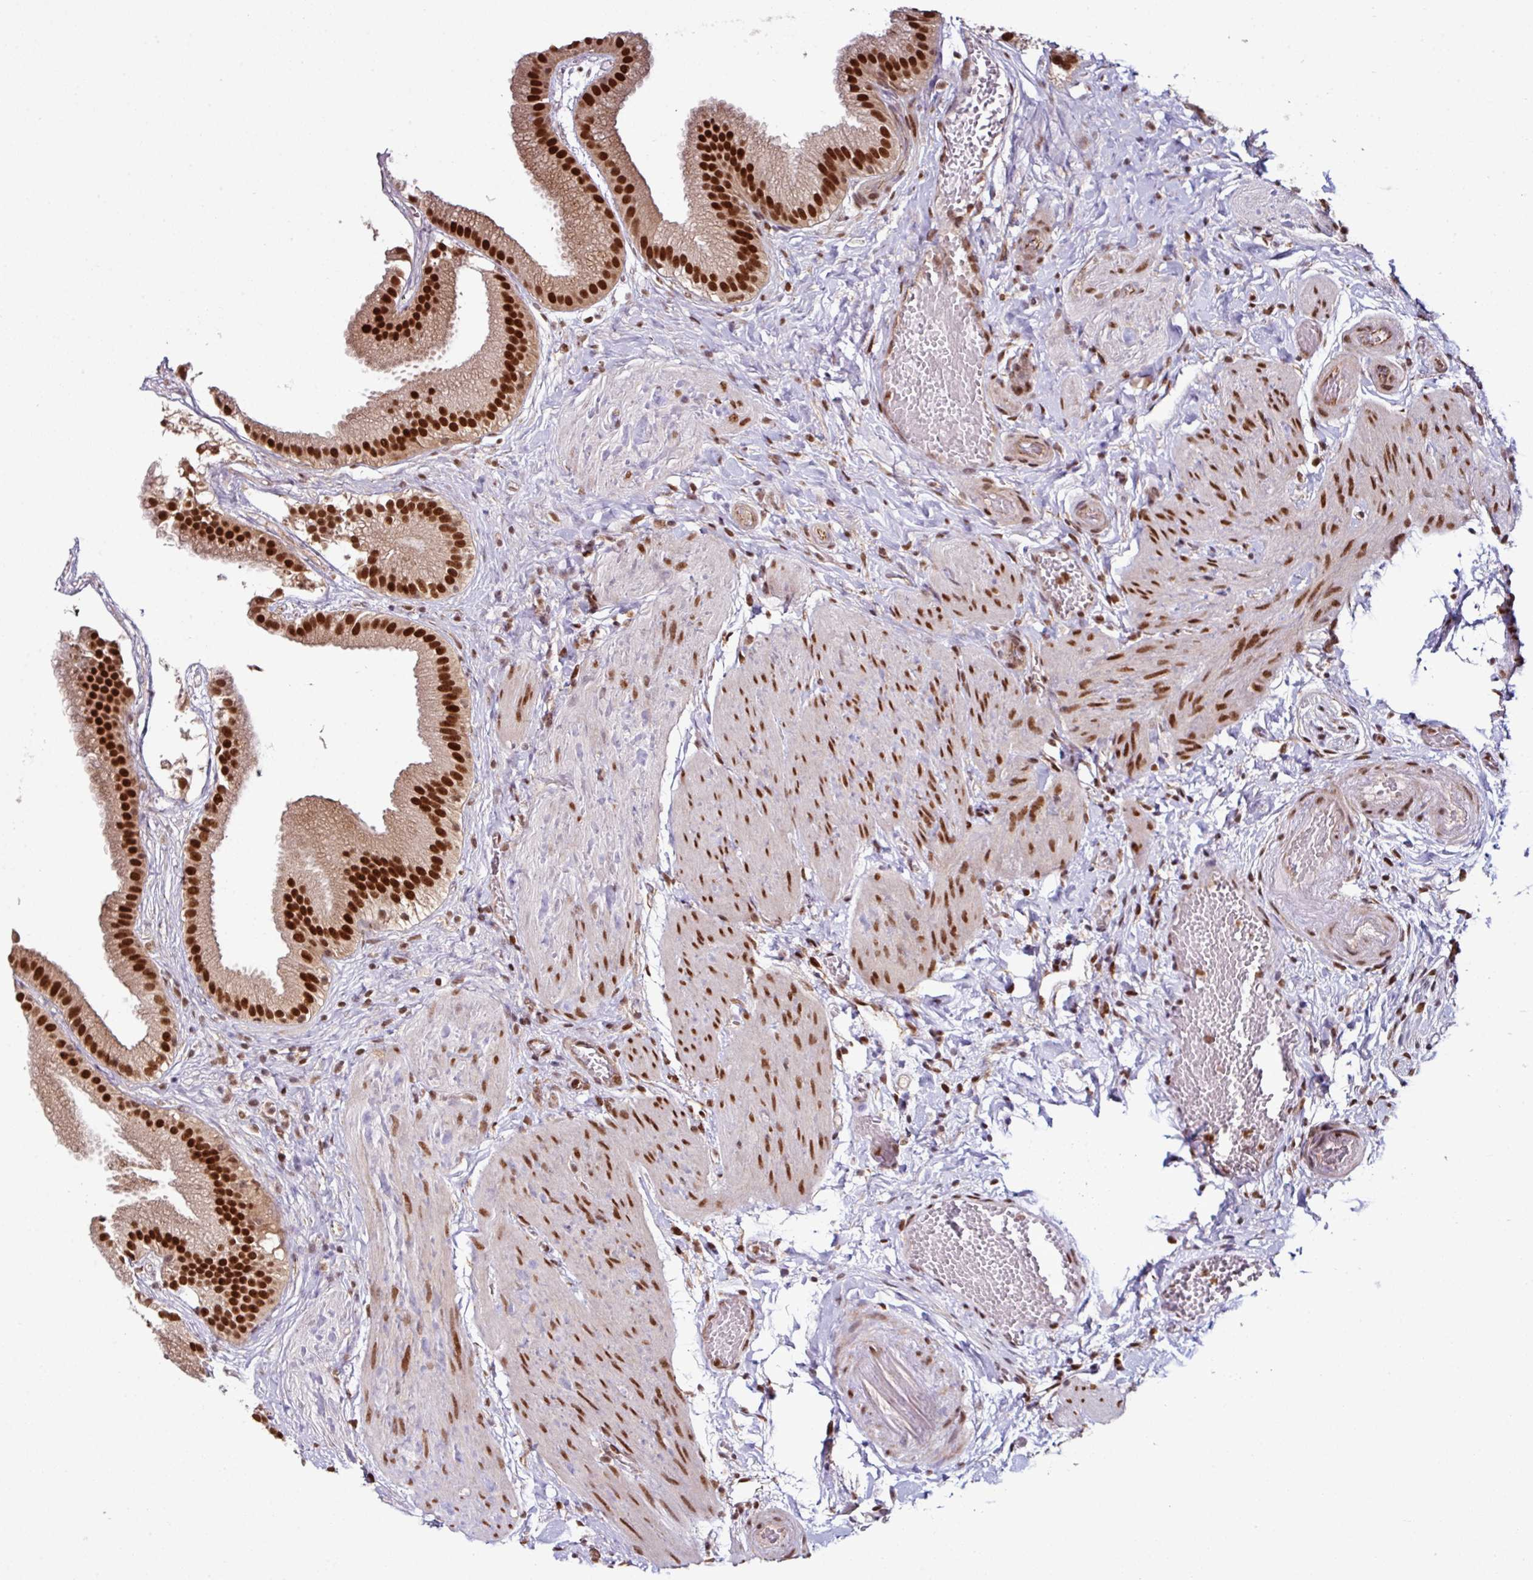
{"staining": {"intensity": "strong", "quantity": ">75%", "location": "nuclear"}, "tissue": "gallbladder", "cell_type": "Glandular cells", "image_type": "normal", "snomed": [{"axis": "morphology", "description": "Normal tissue, NOS"}, {"axis": "topography", "description": "Gallbladder"}], "caption": "Protein staining of normal gallbladder reveals strong nuclear expression in about >75% of glandular cells.", "gene": "MORF4L2", "patient": {"sex": "female", "age": 63}}